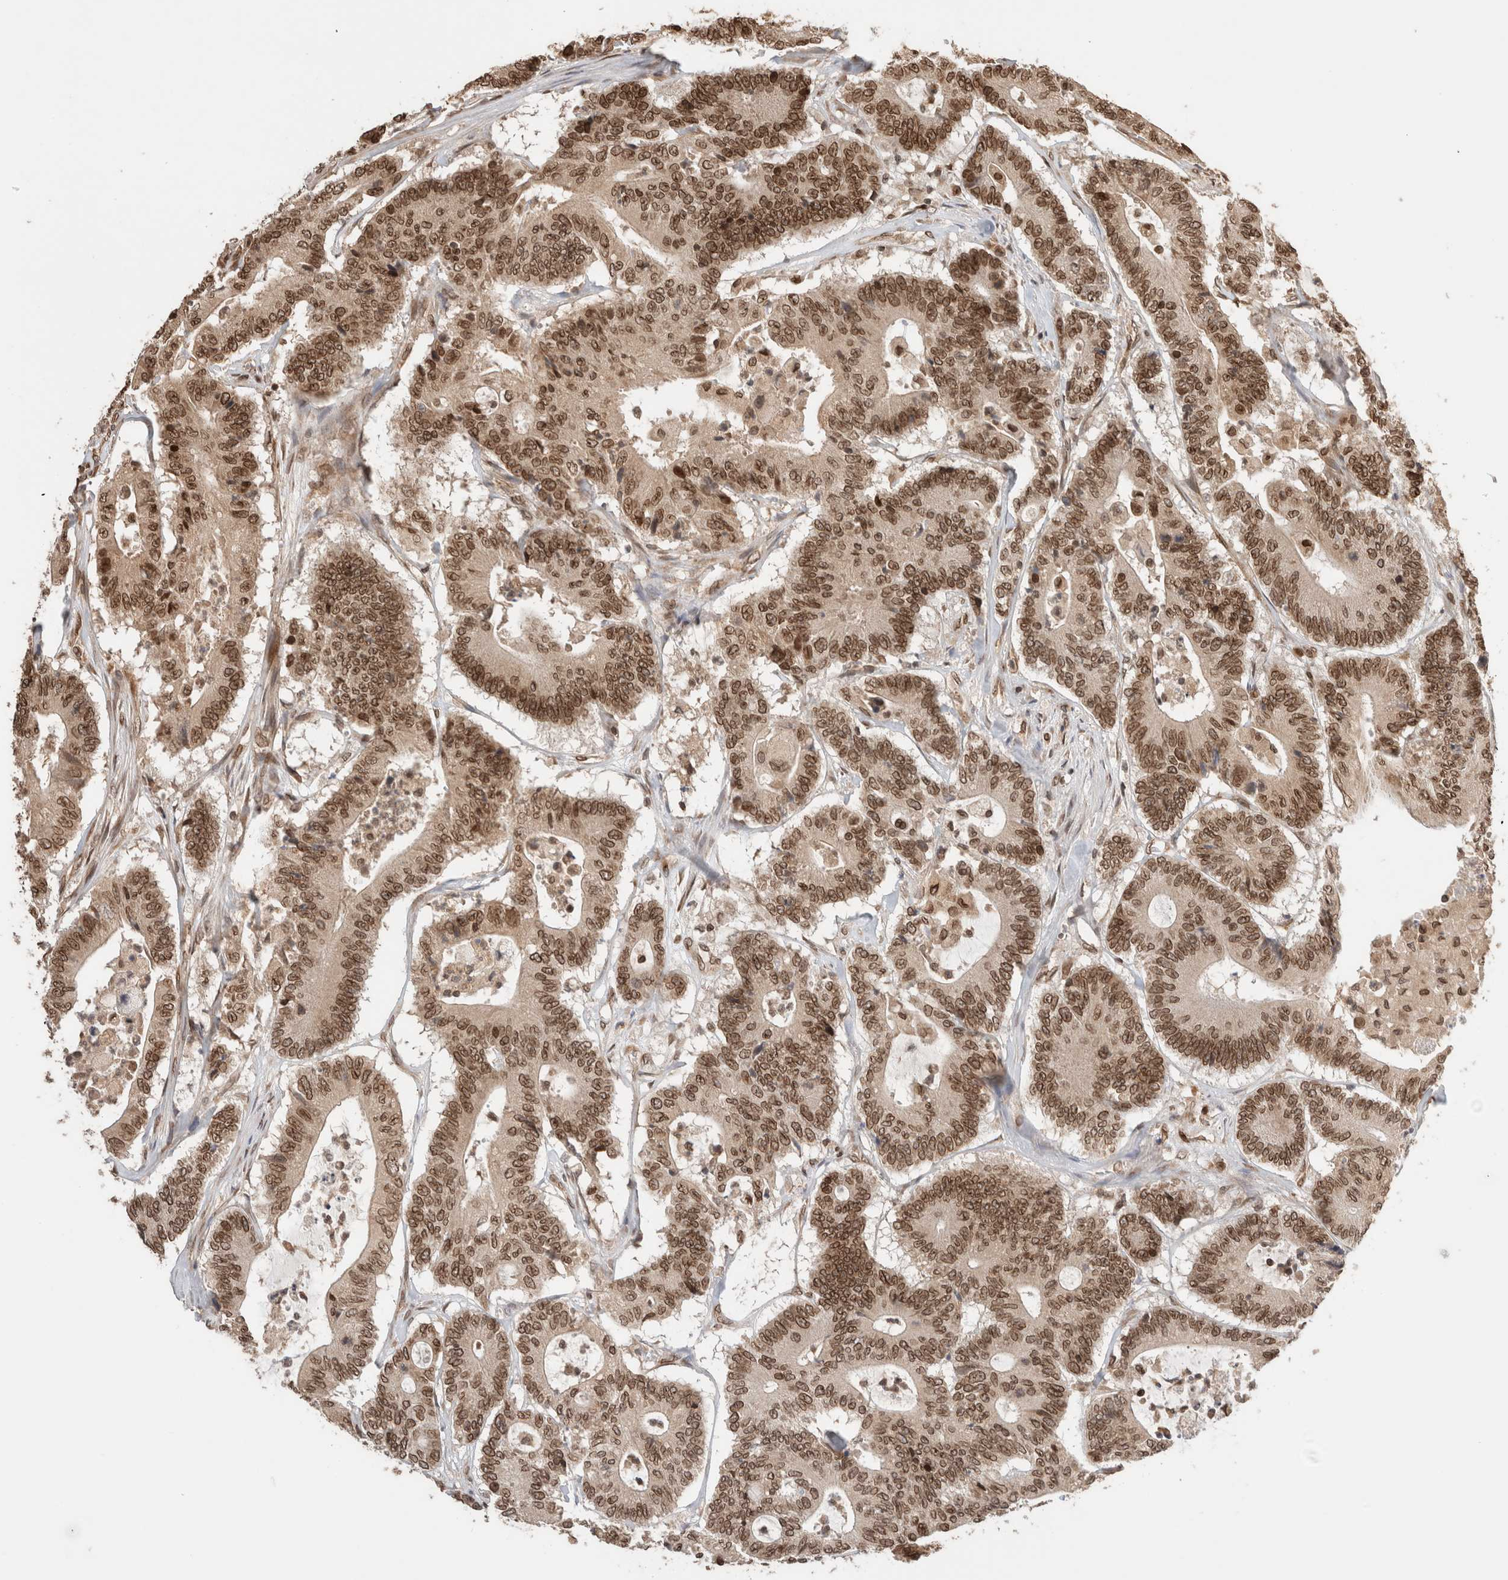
{"staining": {"intensity": "moderate", "quantity": ">75%", "location": "cytoplasmic/membranous,nuclear"}, "tissue": "colorectal cancer", "cell_type": "Tumor cells", "image_type": "cancer", "snomed": [{"axis": "morphology", "description": "Adenocarcinoma, NOS"}, {"axis": "topography", "description": "Colon"}], "caption": "Immunohistochemistry of human colorectal adenocarcinoma shows medium levels of moderate cytoplasmic/membranous and nuclear staining in about >75% of tumor cells. (DAB (3,3'-diaminobenzidine) IHC with brightfield microscopy, high magnification).", "gene": "TPR", "patient": {"sex": "female", "age": 84}}